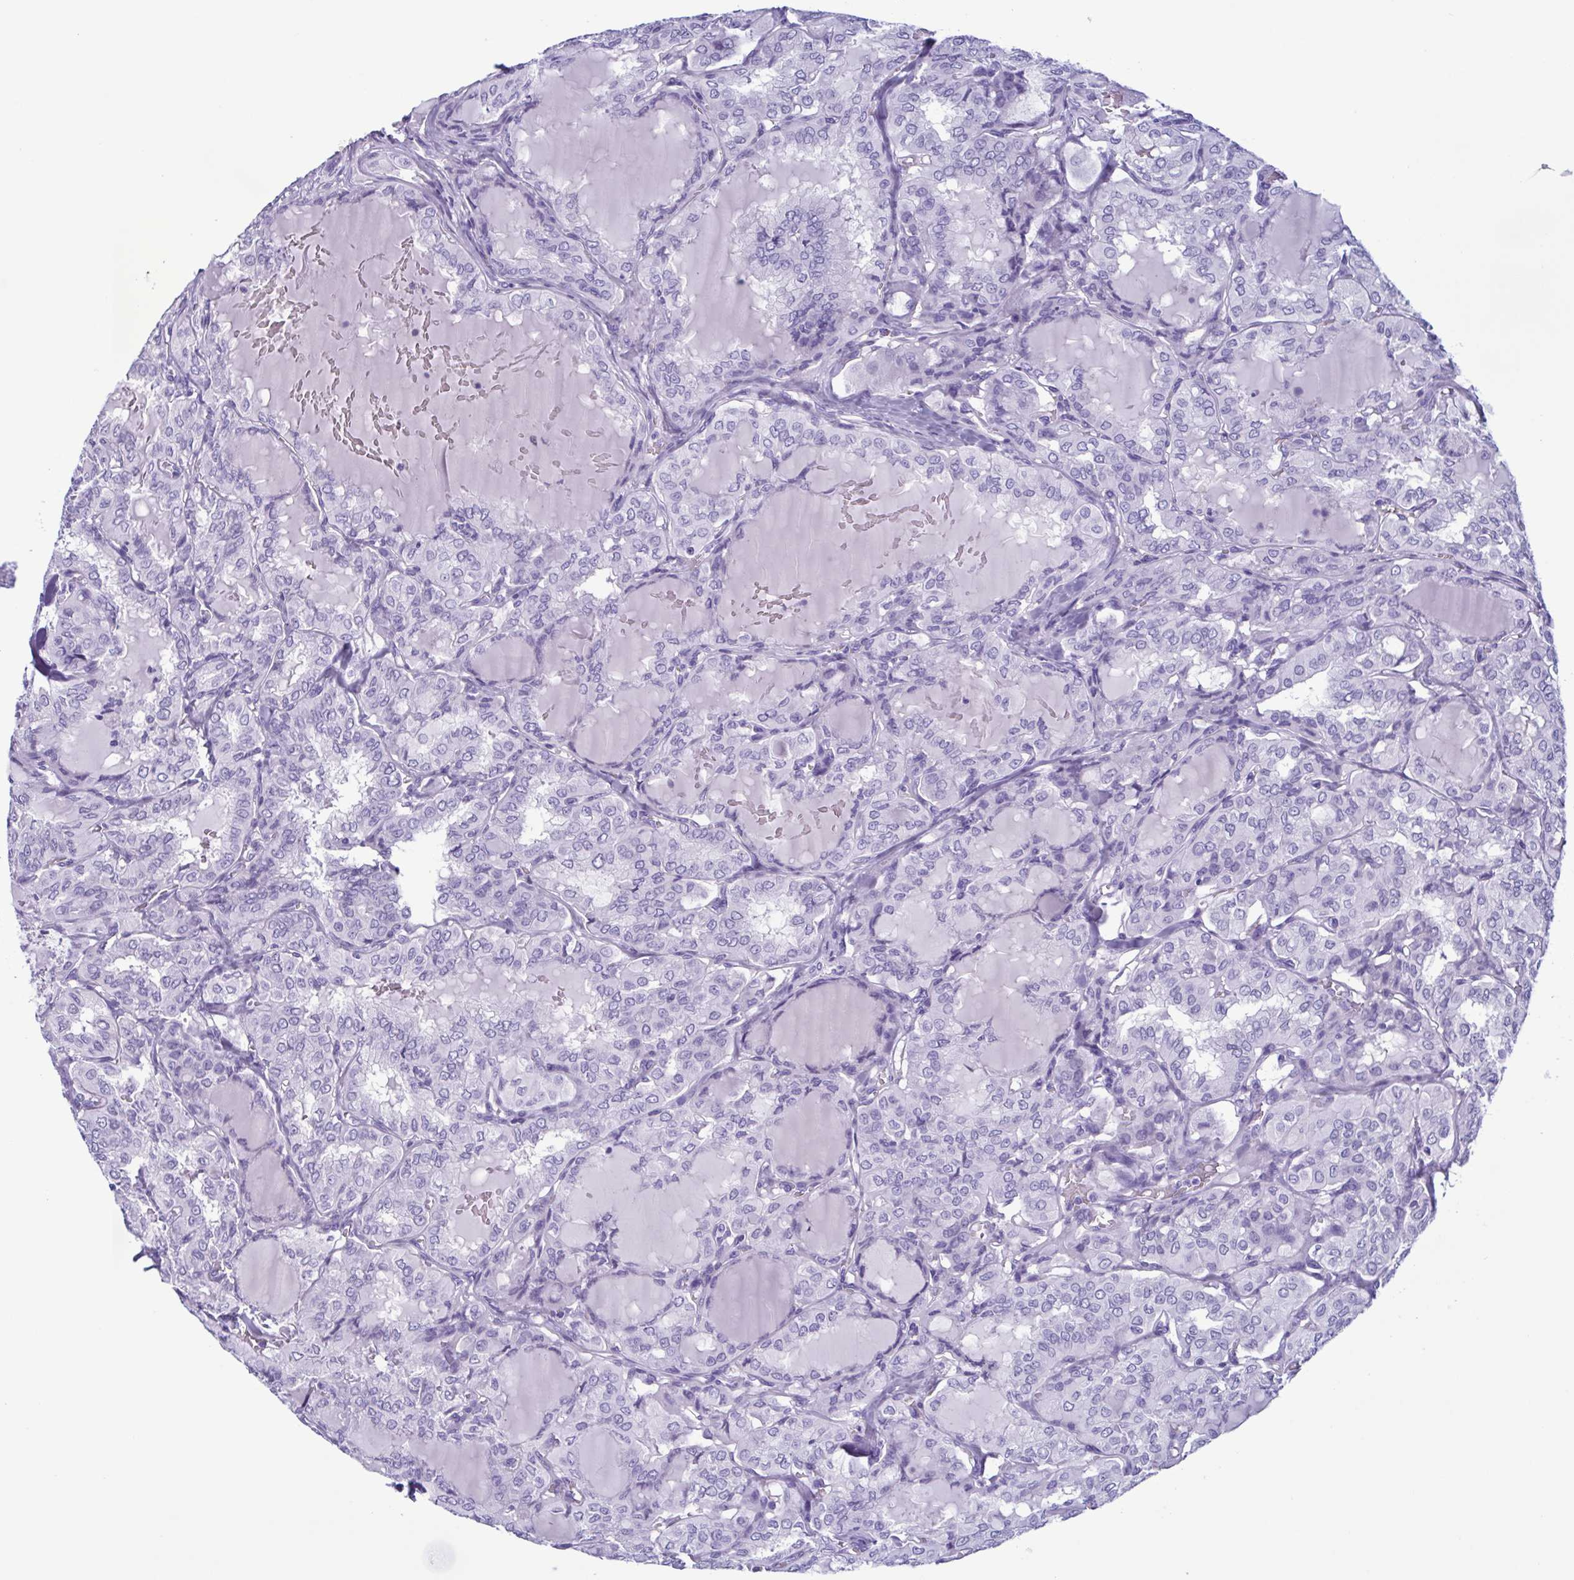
{"staining": {"intensity": "negative", "quantity": "none", "location": "none"}, "tissue": "thyroid cancer", "cell_type": "Tumor cells", "image_type": "cancer", "snomed": [{"axis": "morphology", "description": "Papillary adenocarcinoma, NOS"}, {"axis": "topography", "description": "Thyroid gland"}], "caption": "DAB (3,3'-diaminobenzidine) immunohistochemical staining of human thyroid papillary adenocarcinoma displays no significant positivity in tumor cells. The staining is performed using DAB (3,3'-diaminobenzidine) brown chromogen with nuclei counter-stained in using hematoxylin.", "gene": "LTF", "patient": {"sex": "male", "age": 20}}